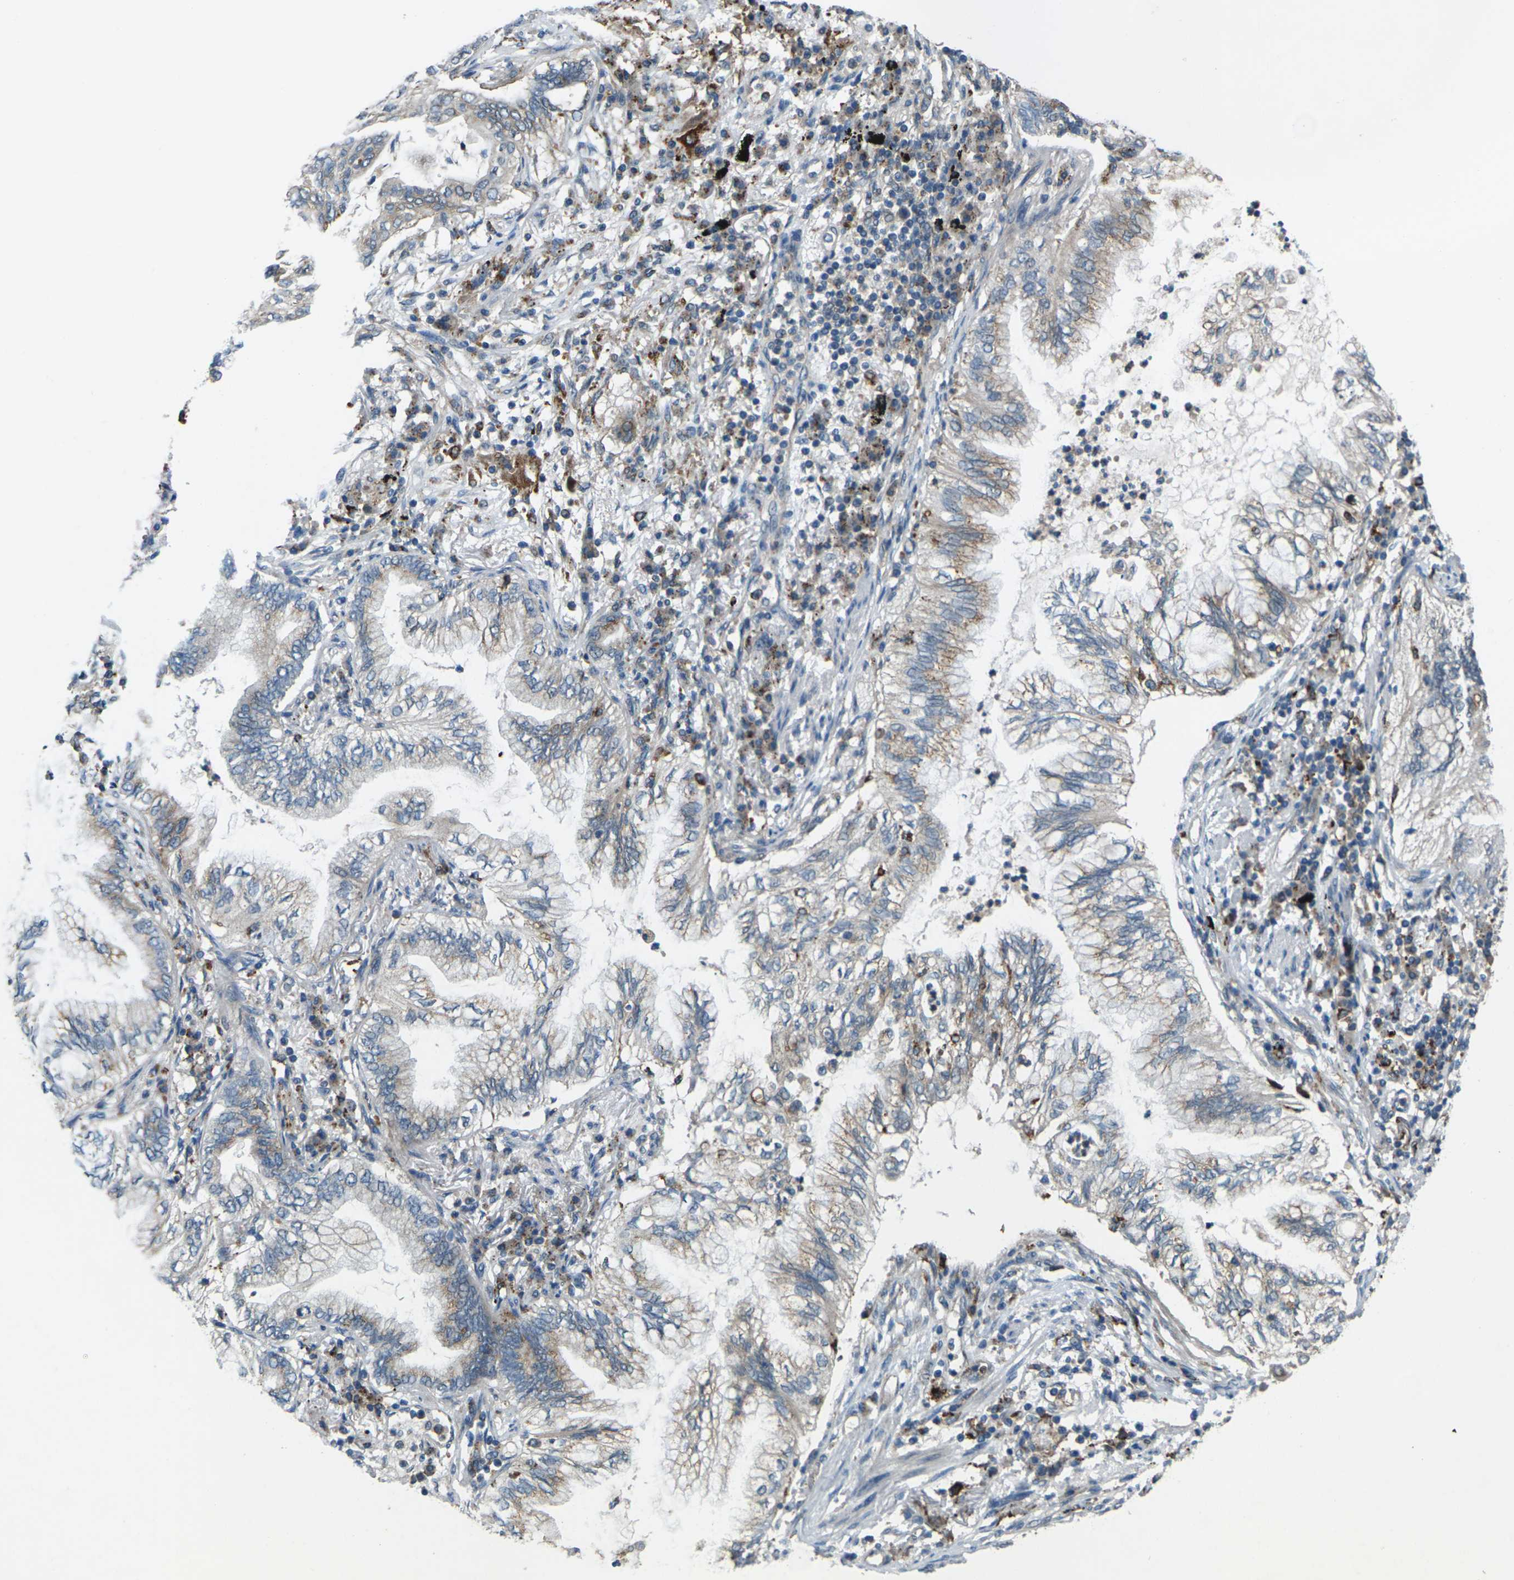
{"staining": {"intensity": "weak", "quantity": "25%-75%", "location": "cytoplasmic/membranous"}, "tissue": "lung cancer", "cell_type": "Tumor cells", "image_type": "cancer", "snomed": [{"axis": "morphology", "description": "Normal tissue, NOS"}, {"axis": "morphology", "description": "Adenocarcinoma, NOS"}, {"axis": "topography", "description": "Bronchus"}, {"axis": "topography", "description": "Lung"}], "caption": "IHC image of human lung cancer (adenocarcinoma) stained for a protein (brown), which reveals low levels of weak cytoplasmic/membranous staining in about 25%-75% of tumor cells.", "gene": "SLC31A2", "patient": {"sex": "female", "age": 70}}